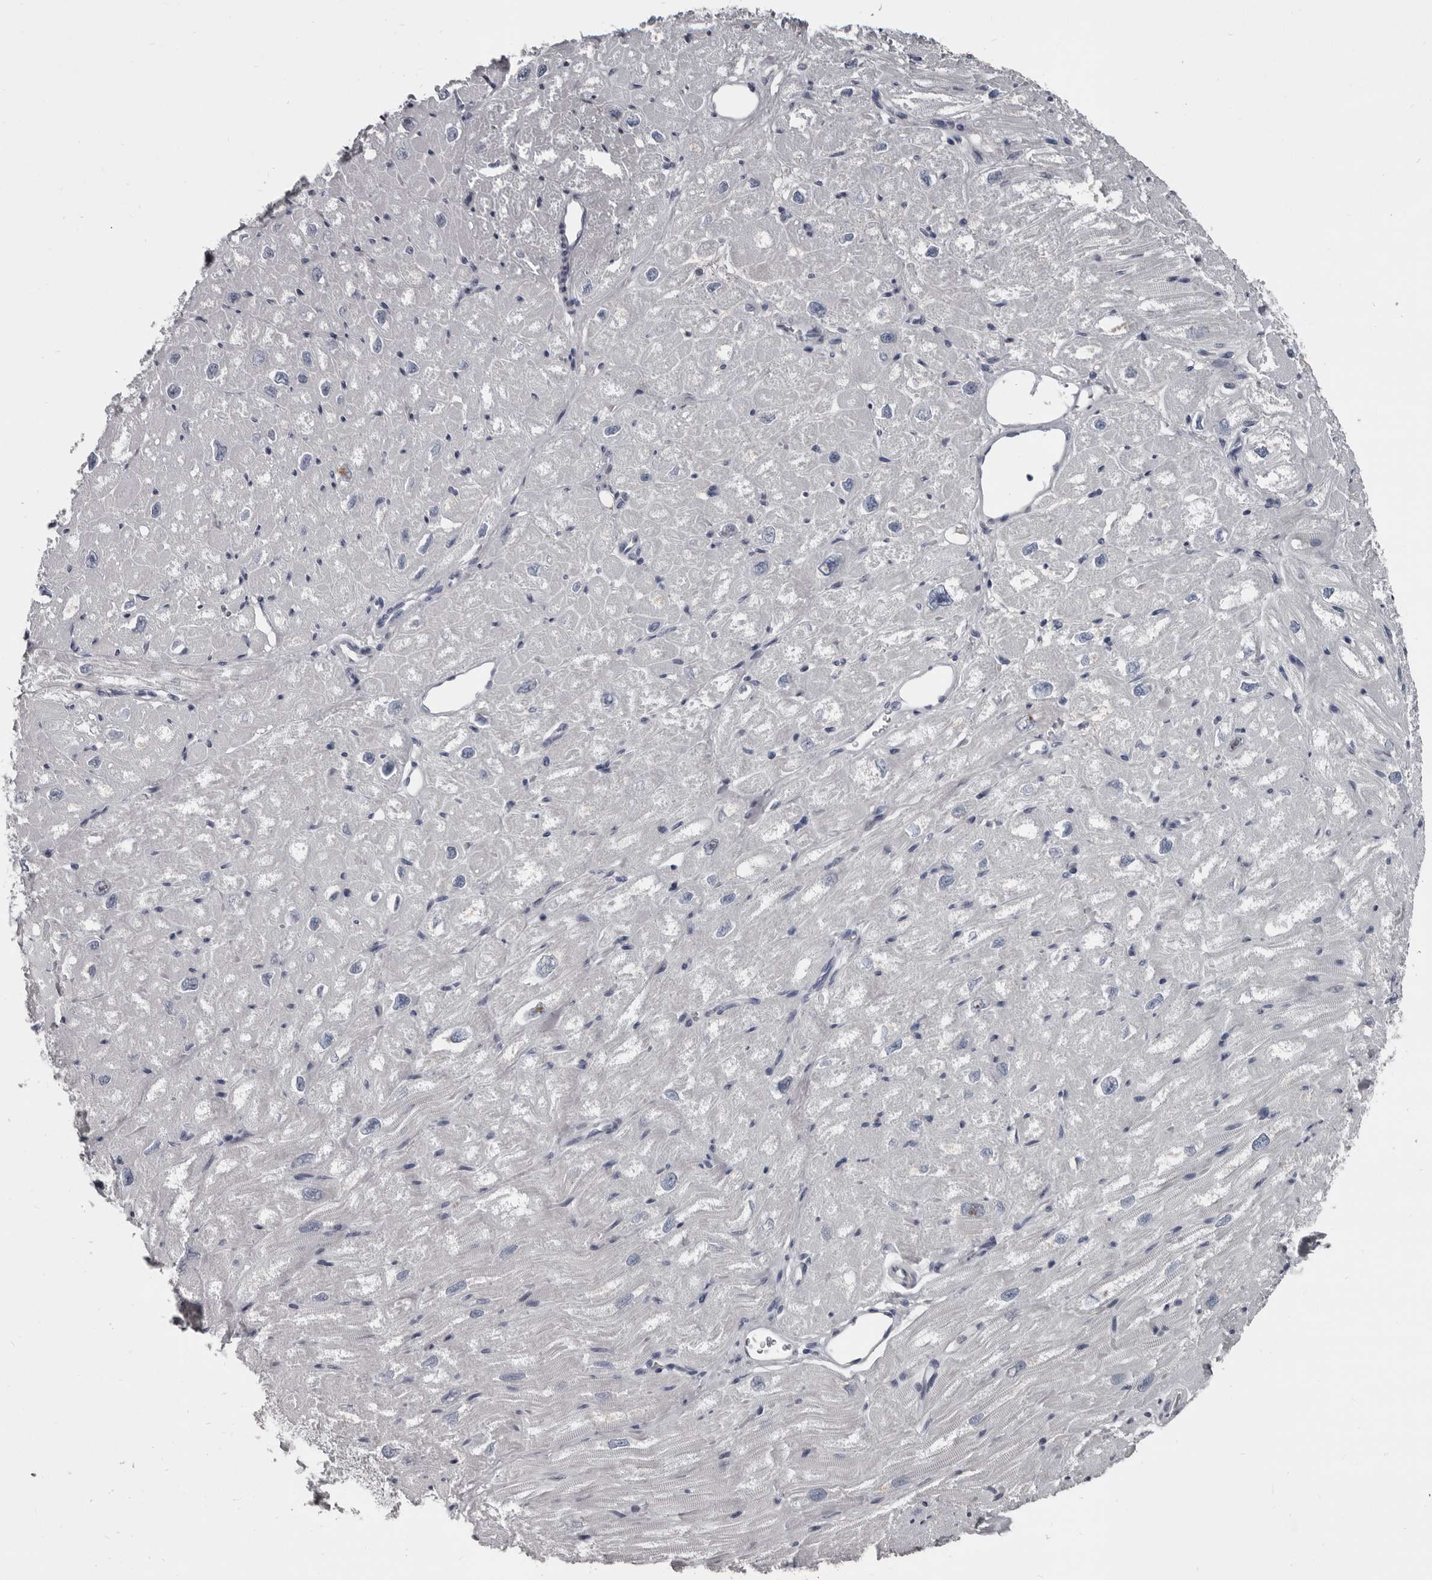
{"staining": {"intensity": "negative", "quantity": "none", "location": "none"}, "tissue": "heart muscle", "cell_type": "Cardiomyocytes", "image_type": "normal", "snomed": [{"axis": "morphology", "description": "Normal tissue, NOS"}, {"axis": "topography", "description": "Heart"}], "caption": "Heart muscle stained for a protein using immunohistochemistry reveals no expression cardiomyocytes.", "gene": "GREB1", "patient": {"sex": "male", "age": 50}}